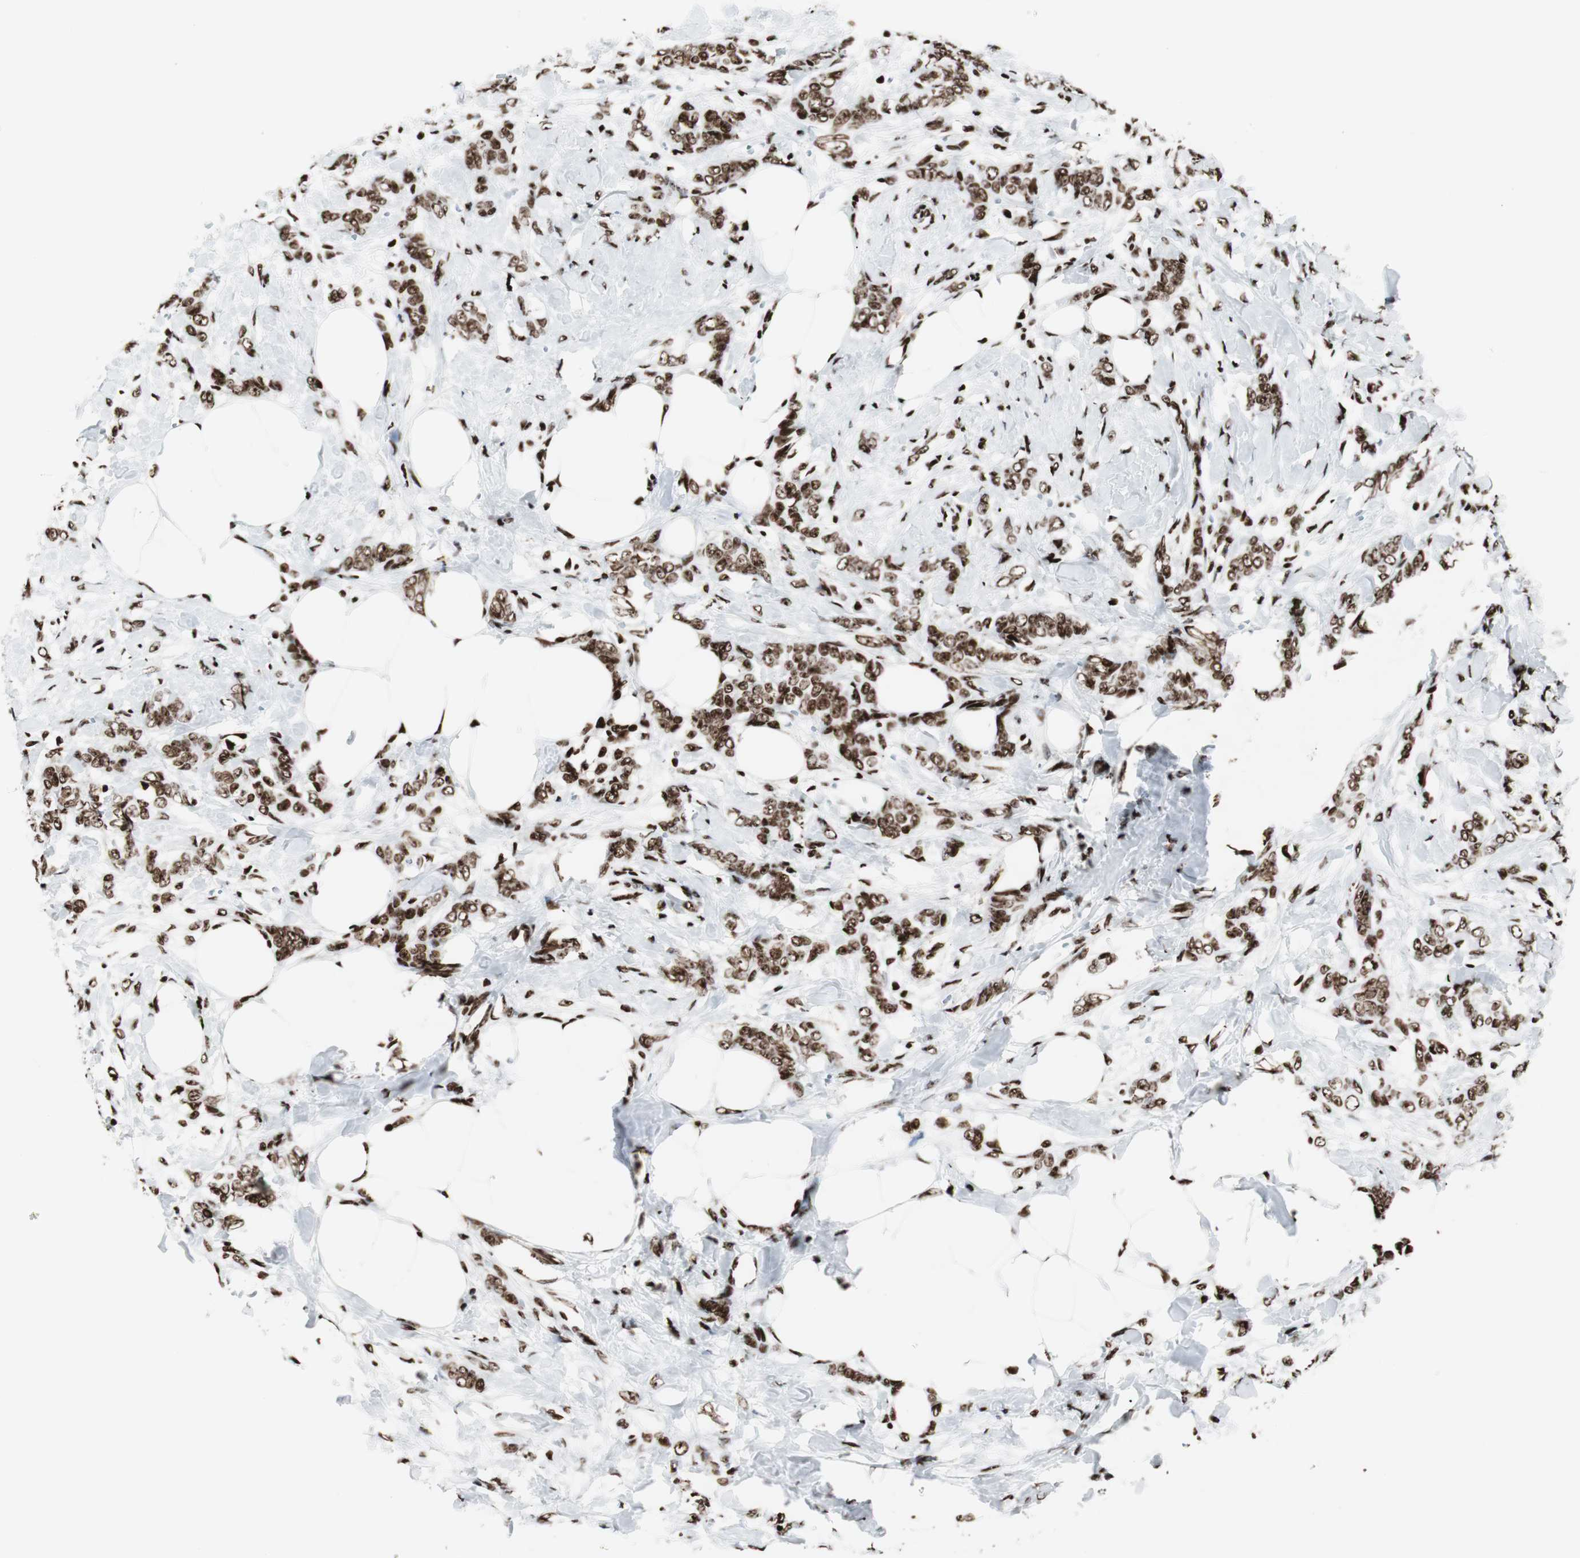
{"staining": {"intensity": "strong", "quantity": ">75%", "location": "nuclear"}, "tissue": "breast cancer", "cell_type": "Tumor cells", "image_type": "cancer", "snomed": [{"axis": "morphology", "description": "Lobular carcinoma, in situ"}, {"axis": "morphology", "description": "Lobular carcinoma"}, {"axis": "topography", "description": "Breast"}], "caption": "The image reveals staining of lobular carcinoma (breast), revealing strong nuclear protein positivity (brown color) within tumor cells. (brown staining indicates protein expression, while blue staining denotes nuclei).", "gene": "NCL", "patient": {"sex": "female", "age": 41}}